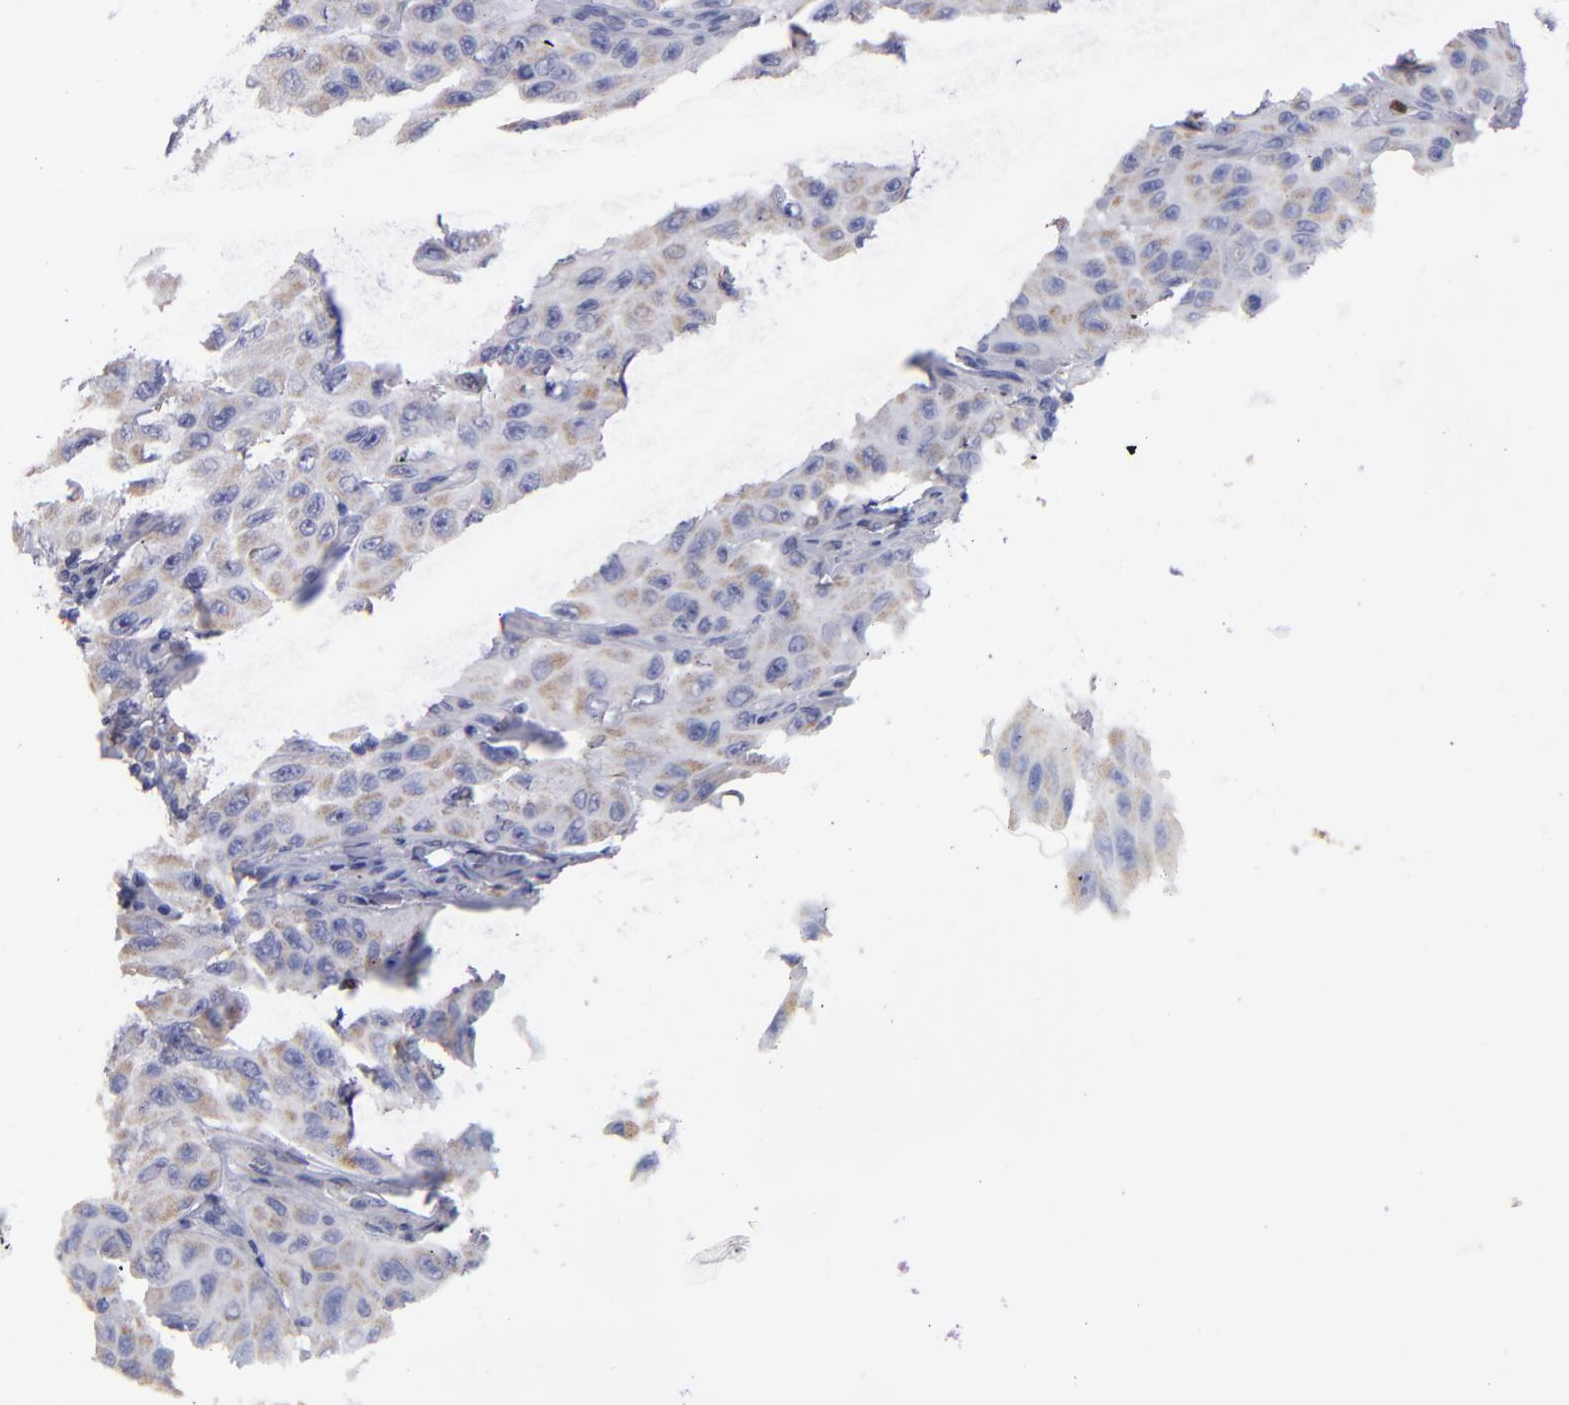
{"staining": {"intensity": "weak", "quantity": ">75%", "location": "cytoplasmic/membranous"}, "tissue": "melanoma", "cell_type": "Tumor cells", "image_type": "cancer", "snomed": [{"axis": "morphology", "description": "Malignant melanoma, NOS"}, {"axis": "topography", "description": "Skin"}], "caption": "Immunohistochemical staining of human melanoma shows low levels of weak cytoplasmic/membranous protein staining in approximately >75% of tumor cells. (Brightfield microscopy of DAB IHC at high magnification).", "gene": "FGR", "patient": {"sex": "male", "age": 30}}